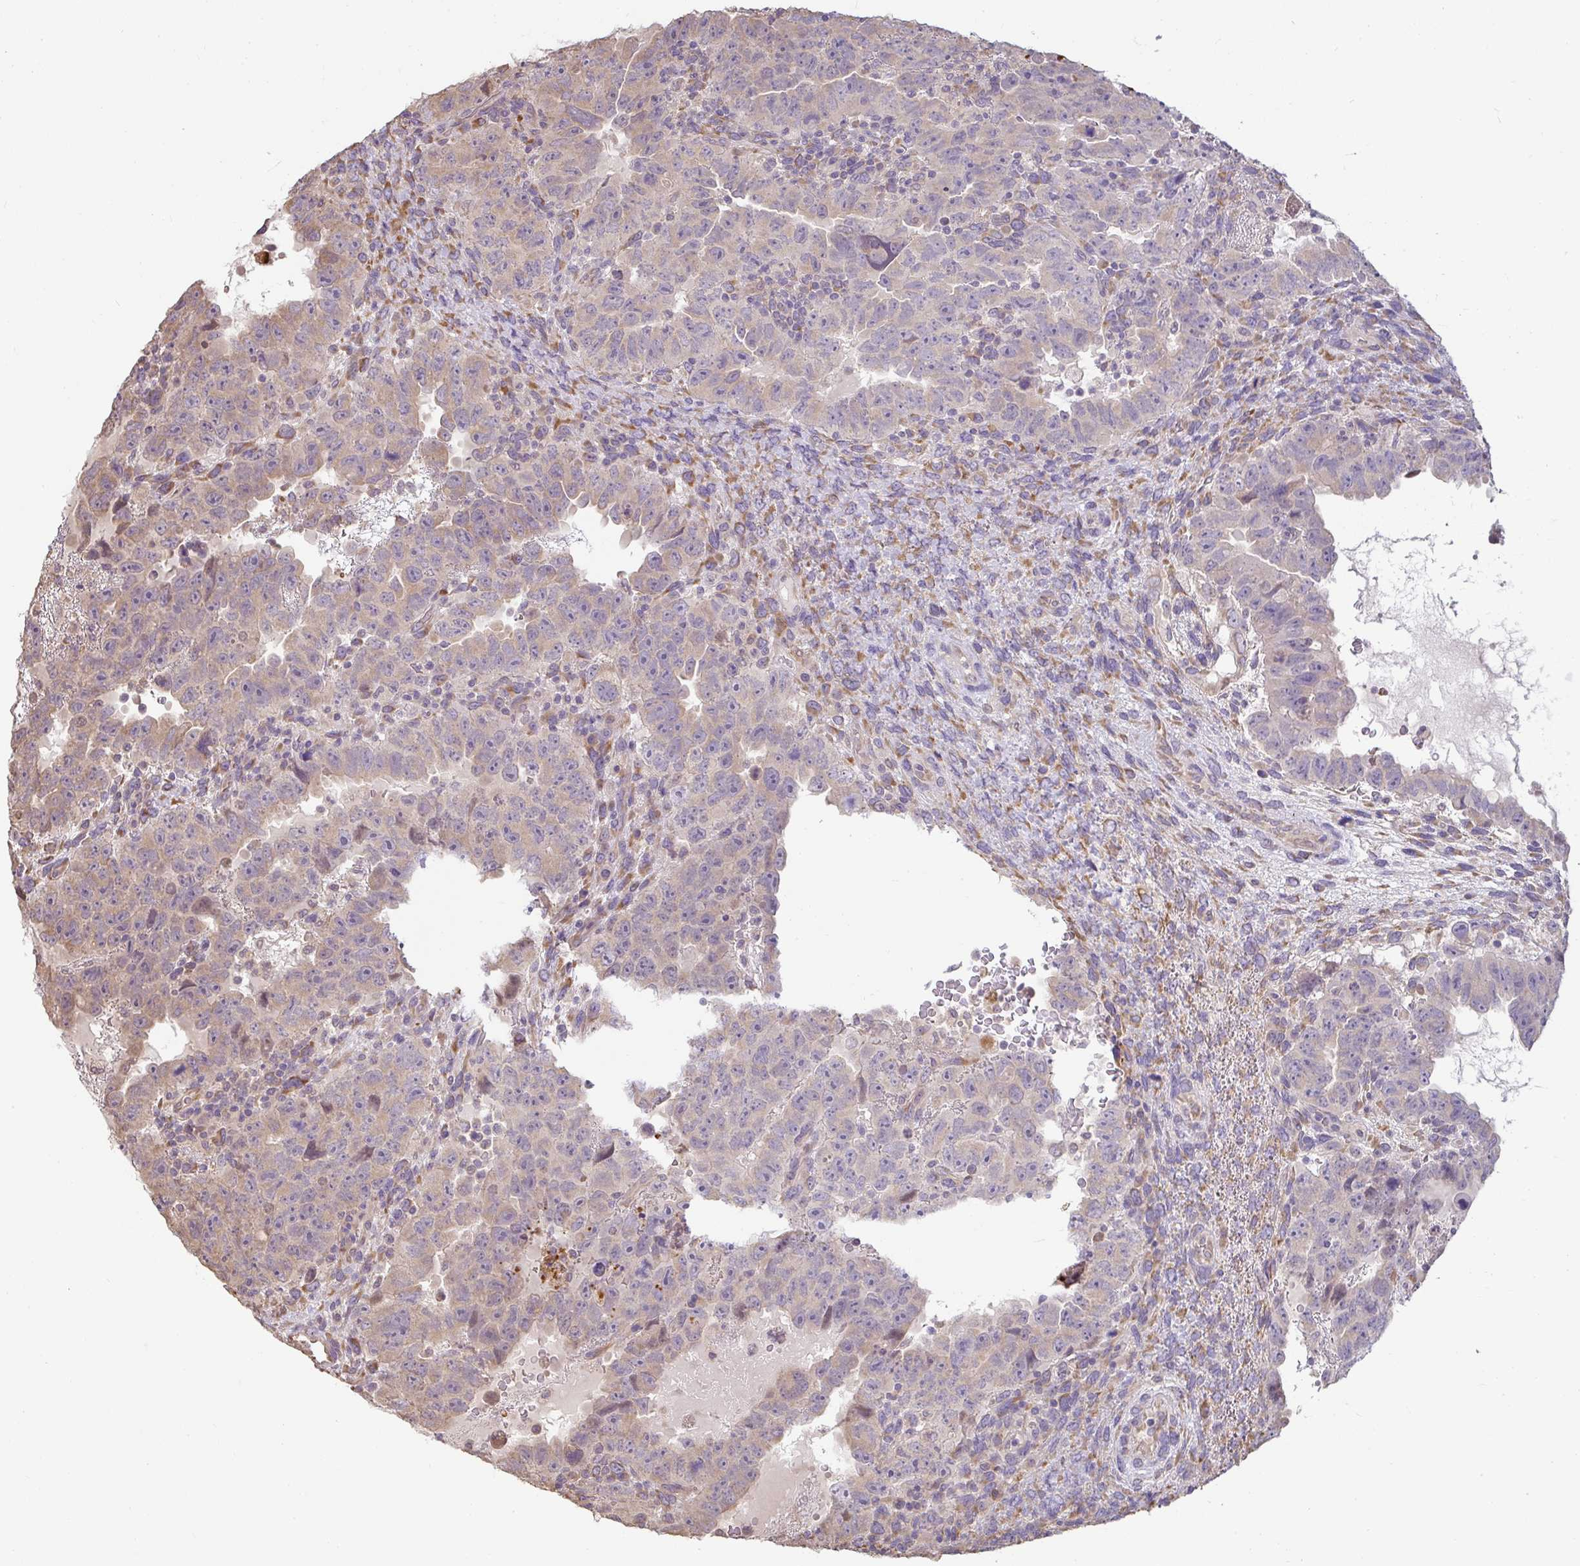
{"staining": {"intensity": "weak", "quantity": ">75%", "location": "cytoplasmic/membranous"}, "tissue": "testis cancer", "cell_type": "Tumor cells", "image_type": "cancer", "snomed": [{"axis": "morphology", "description": "Carcinoma, Embryonal, NOS"}, {"axis": "topography", "description": "Testis"}], "caption": "Tumor cells display weak cytoplasmic/membranous staining in approximately >75% of cells in embryonal carcinoma (testis).", "gene": "BRINP3", "patient": {"sex": "male", "age": 24}}